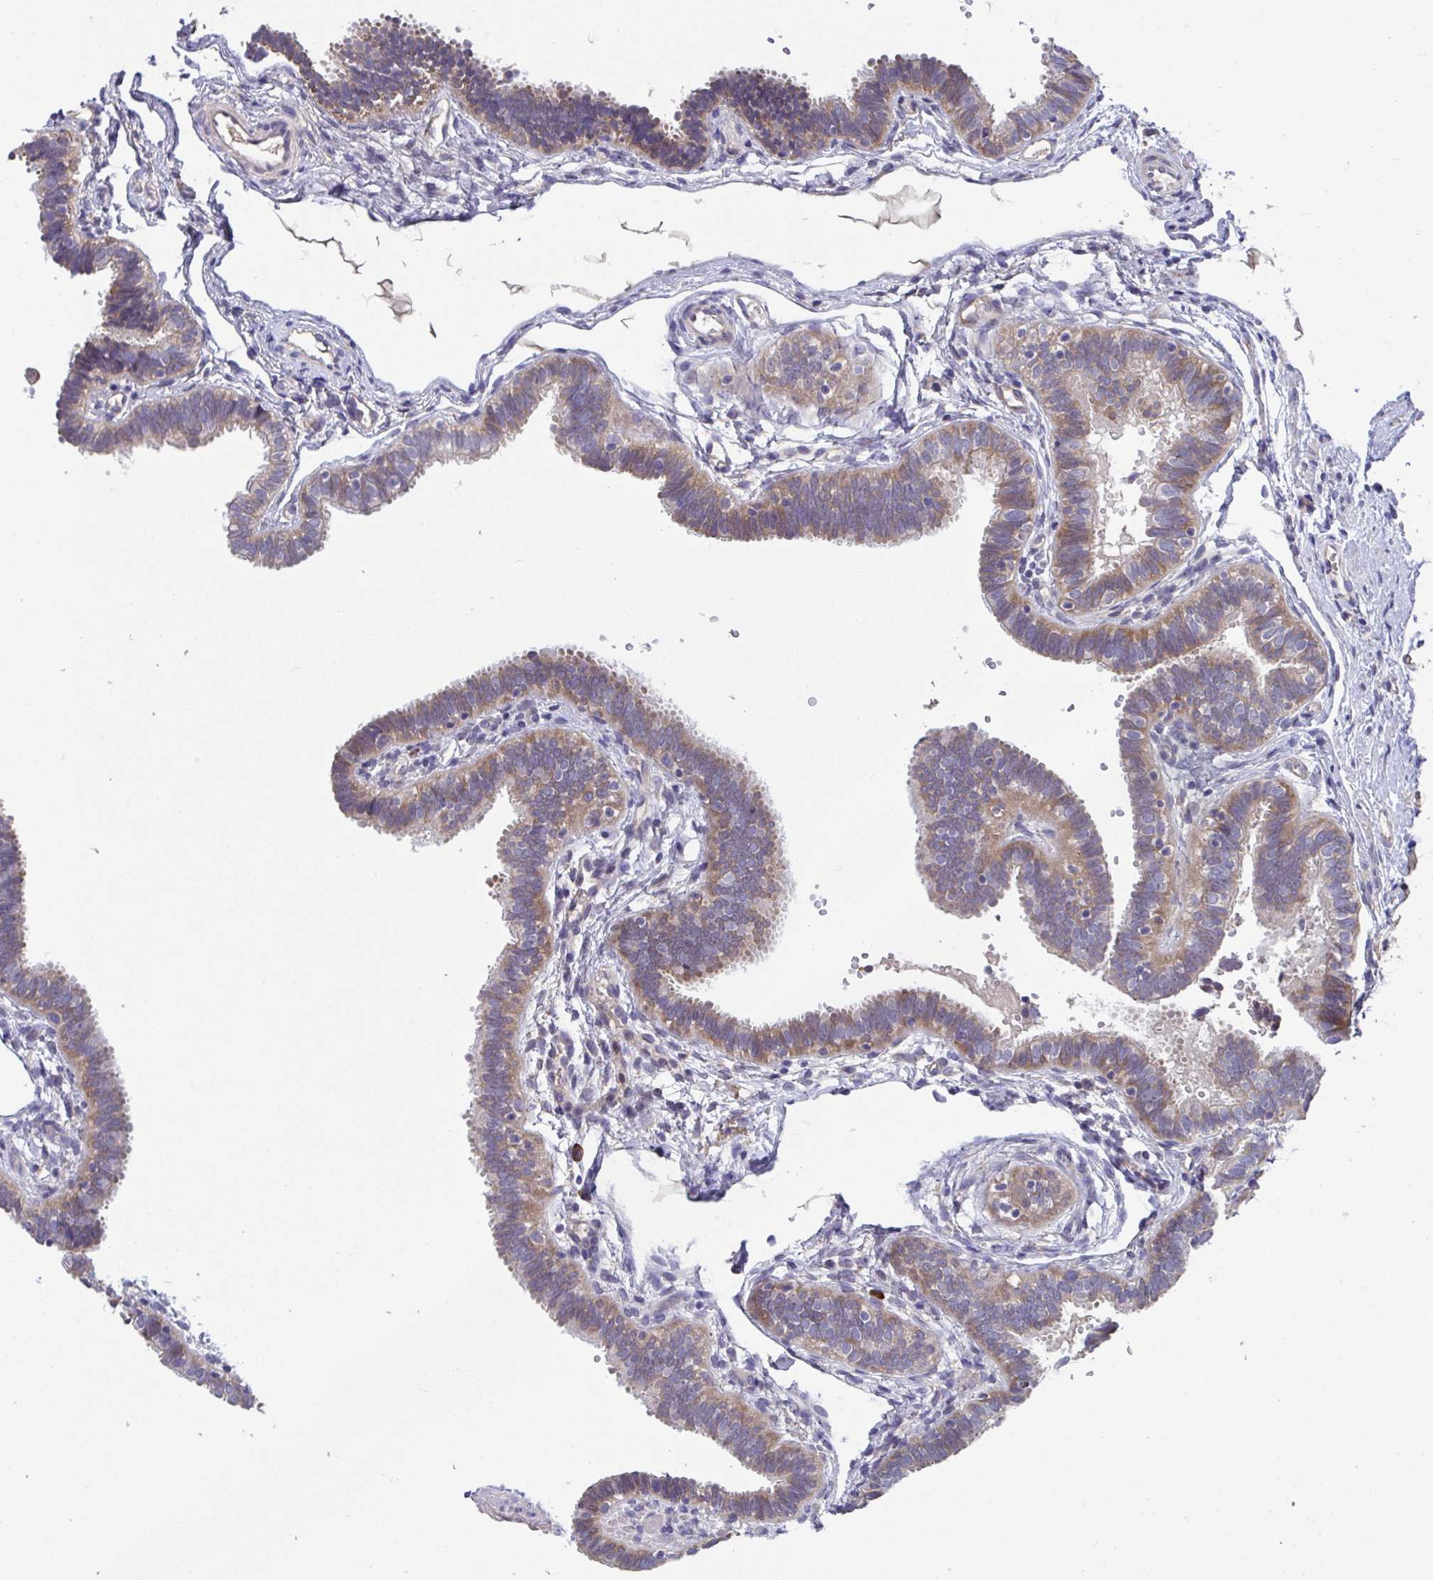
{"staining": {"intensity": "moderate", "quantity": "25%-75%", "location": "cytoplasmic/membranous"}, "tissue": "fallopian tube", "cell_type": "Glandular cells", "image_type": "normal", "snomed": [{"axis": "morphology", "description": "Normal tissue, NOS"}, {"axis": "topography", "description": "Fallopian tube"}], "caption": "Fallopian tube stained with immunohistochemistry demonstrates moderate cytoplasmic/membranous expression in approximately 25%-75% of glandular cells.", "gene": "SUSD4", "patient": {"sex": "female", "age": 37}}